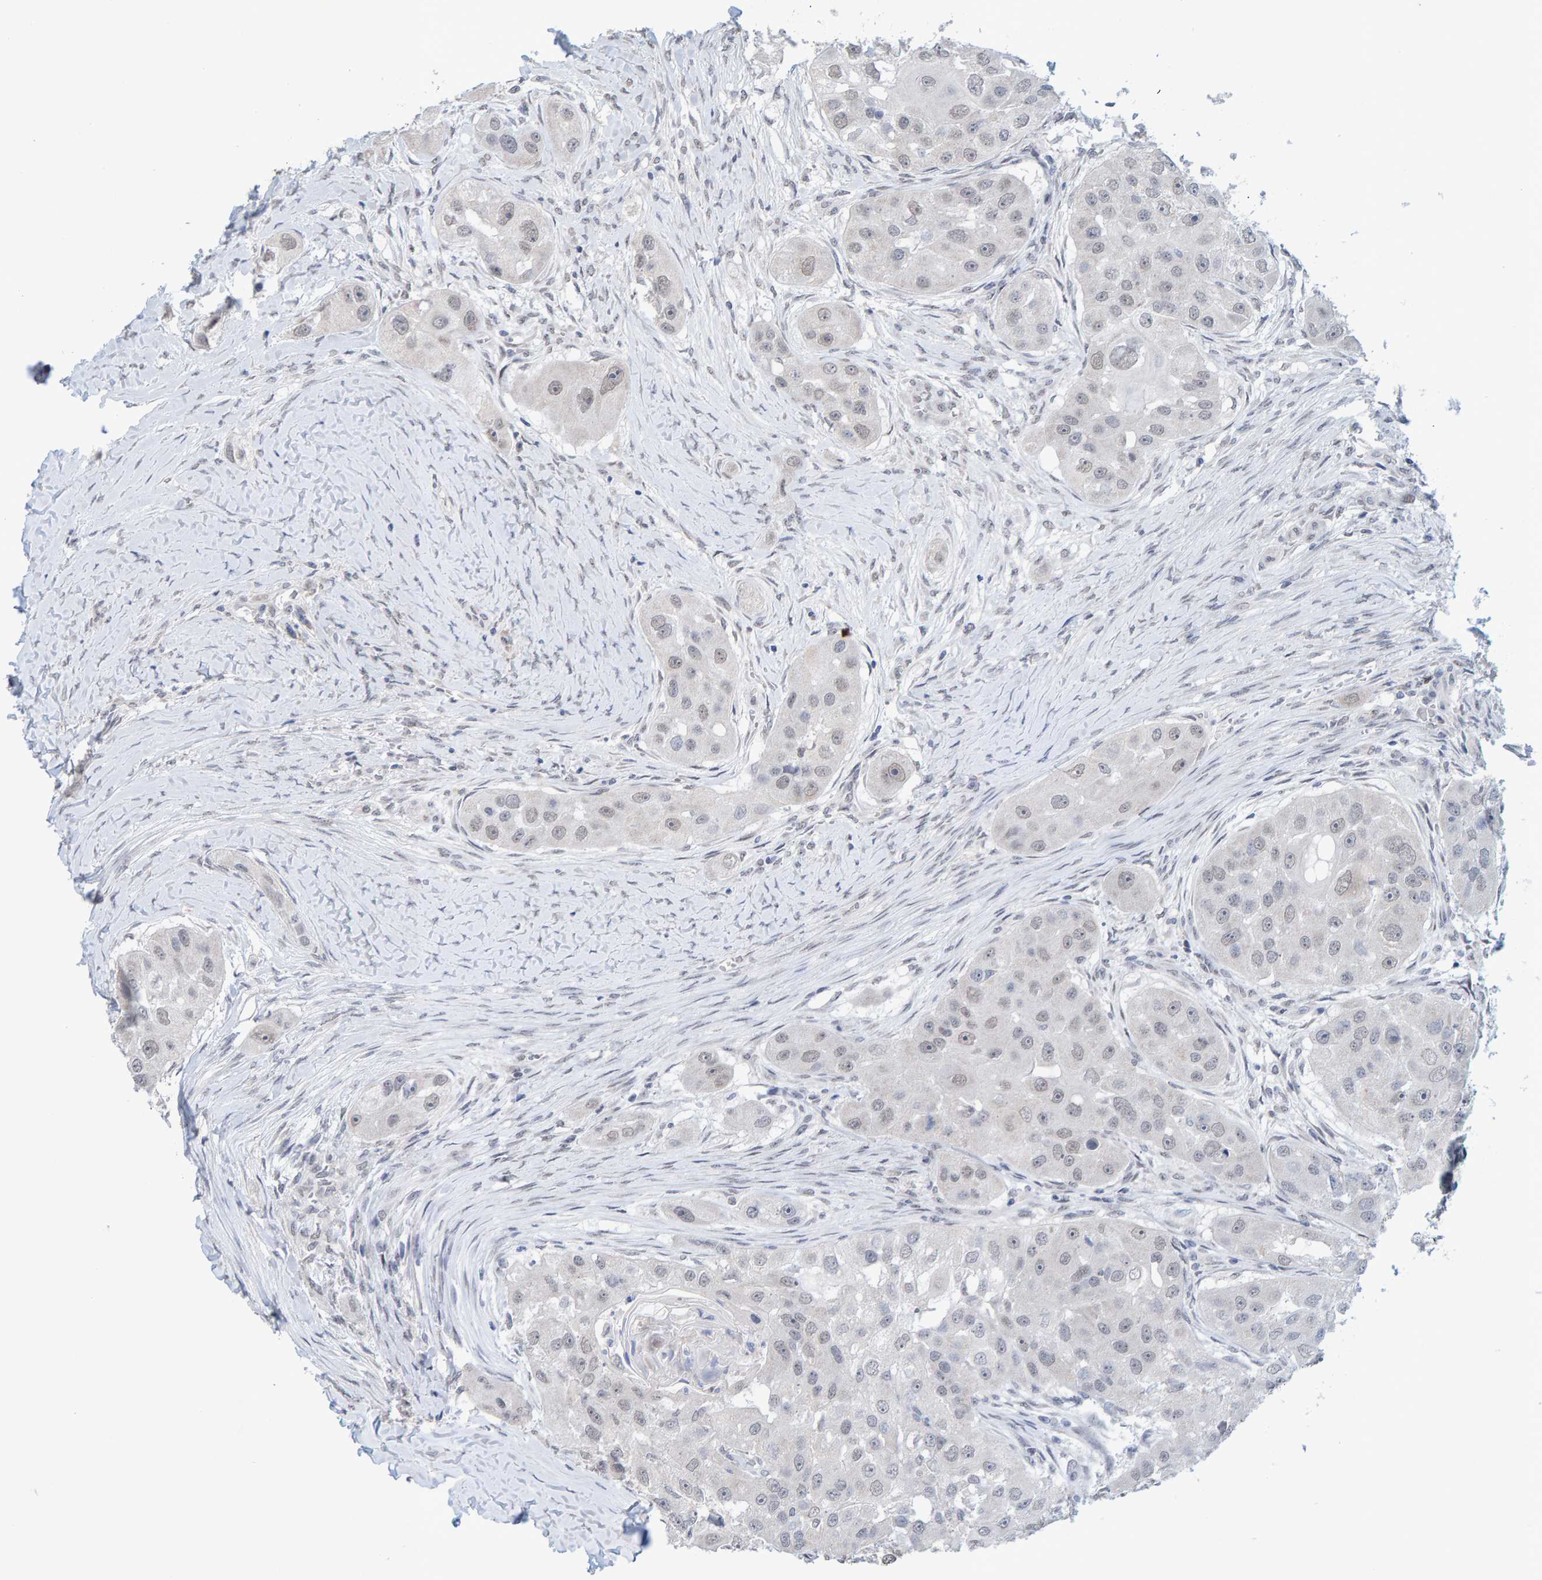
{"staining": {"intensity": "negative", "quantity": "none", "location": "none"}, "tissue": "head and neck cancer", "cell_type": "Tumor cells", "image_type": "cancer", "snomed": [{"axis": "morphology", "description": "Normal tissue, NOS"}, {"axis": "morphology", "description": "Squamous cell carcinoma, NOS"}, {"axis": "topography", "description": "Skeletal muscle"}, {"axis": "topography", "description": "Head-Neck"}], "caption": "A histopathology image of head and neck cancer stained for a protein exhibits no brown staining in tumor cells.", "gene": "USP43", "patient": {"sex": "male", "age": 51}}